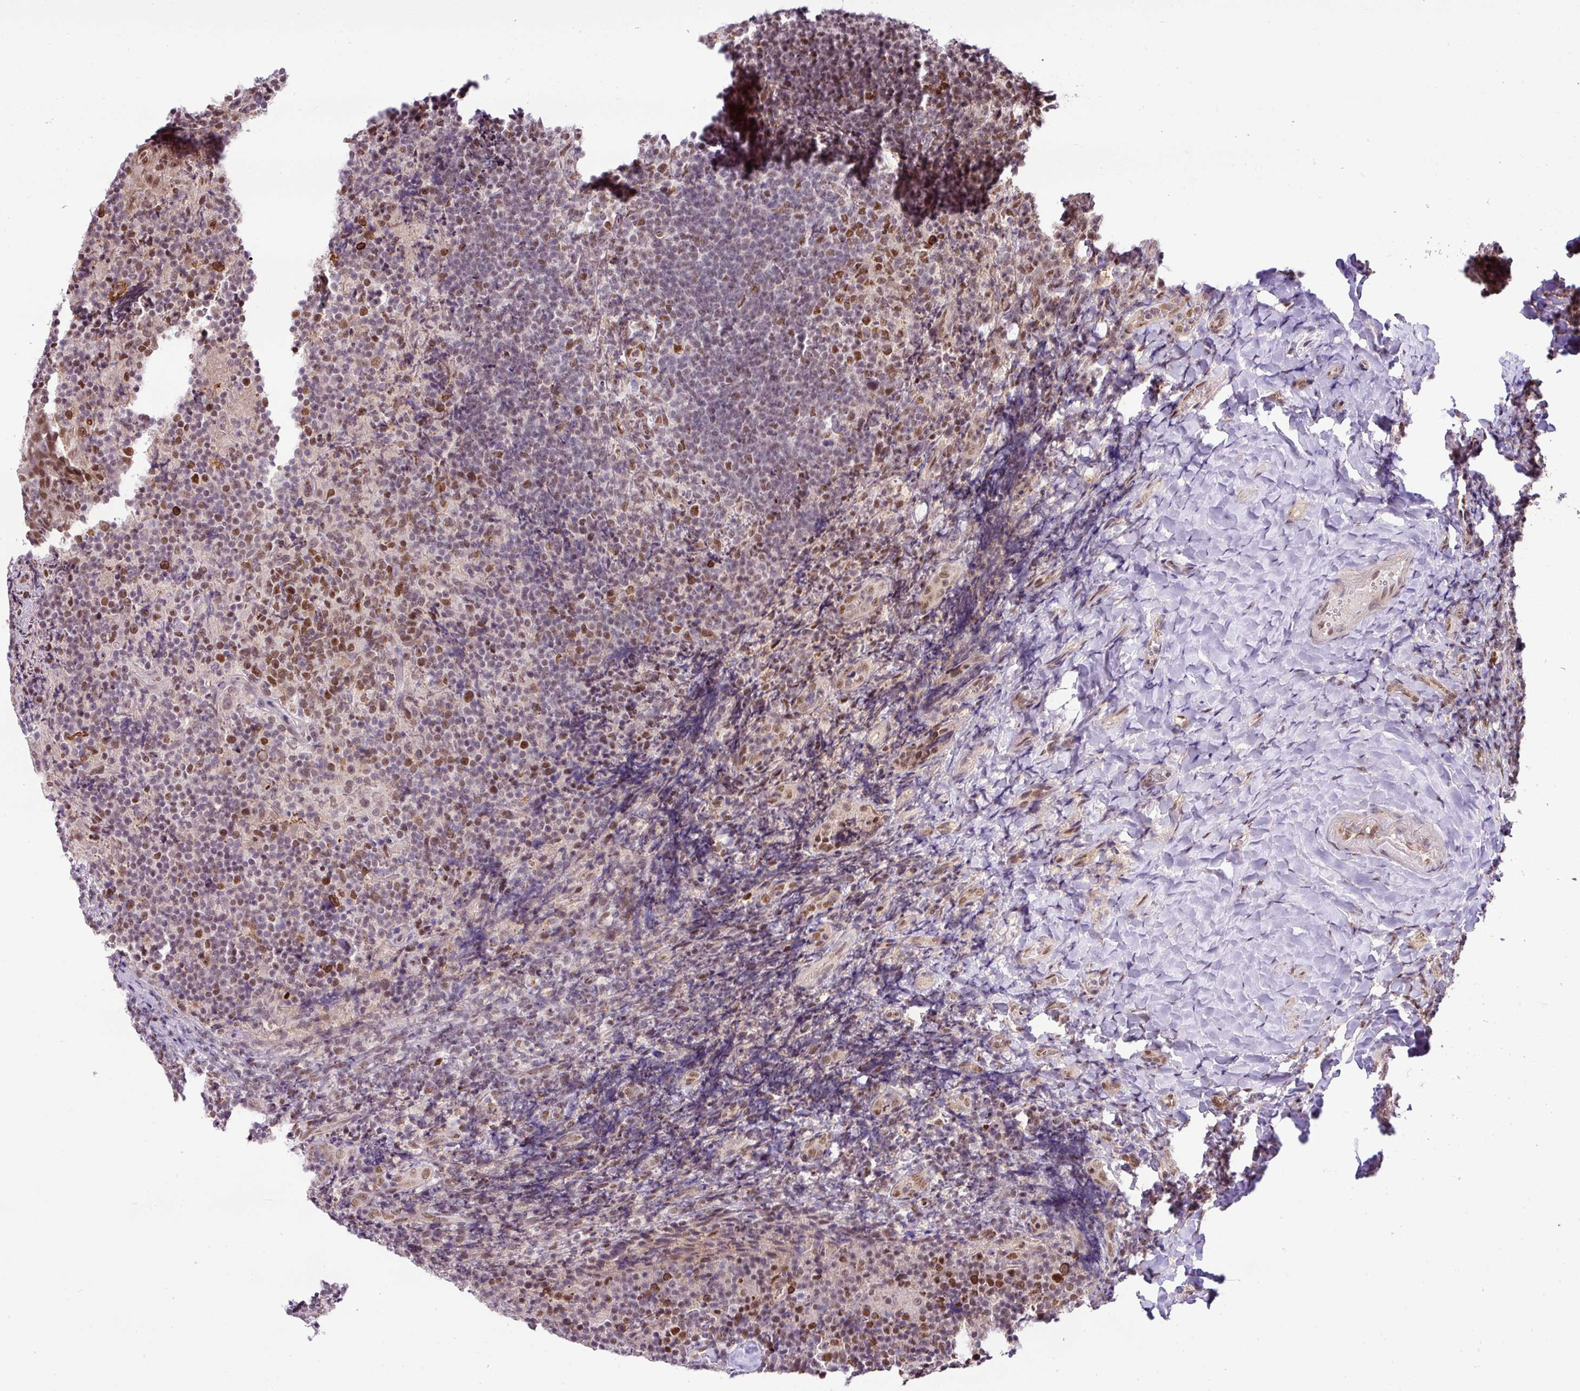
{"staining": {"intensity": "moderate", "quantity": ">75%", "location": "nuclear"}, "tissue": "tonsil", "cell_type": "Germinal center cells", "image_type": "normal", "snomed": [{"axis": "morphology", "description": "Normal tissue, NOS"}, {"axis": "topography", "description": "Tonsil"}], "caption": "A high-resolution micrograph shows immunohistochemistry (IHC) staining of benign tonsil, which displays moderate nuclear positivity in approximately >75% of germinal center cells.", "gene": "PGAP4", "patient": {"sex": "female", "age": 10}}